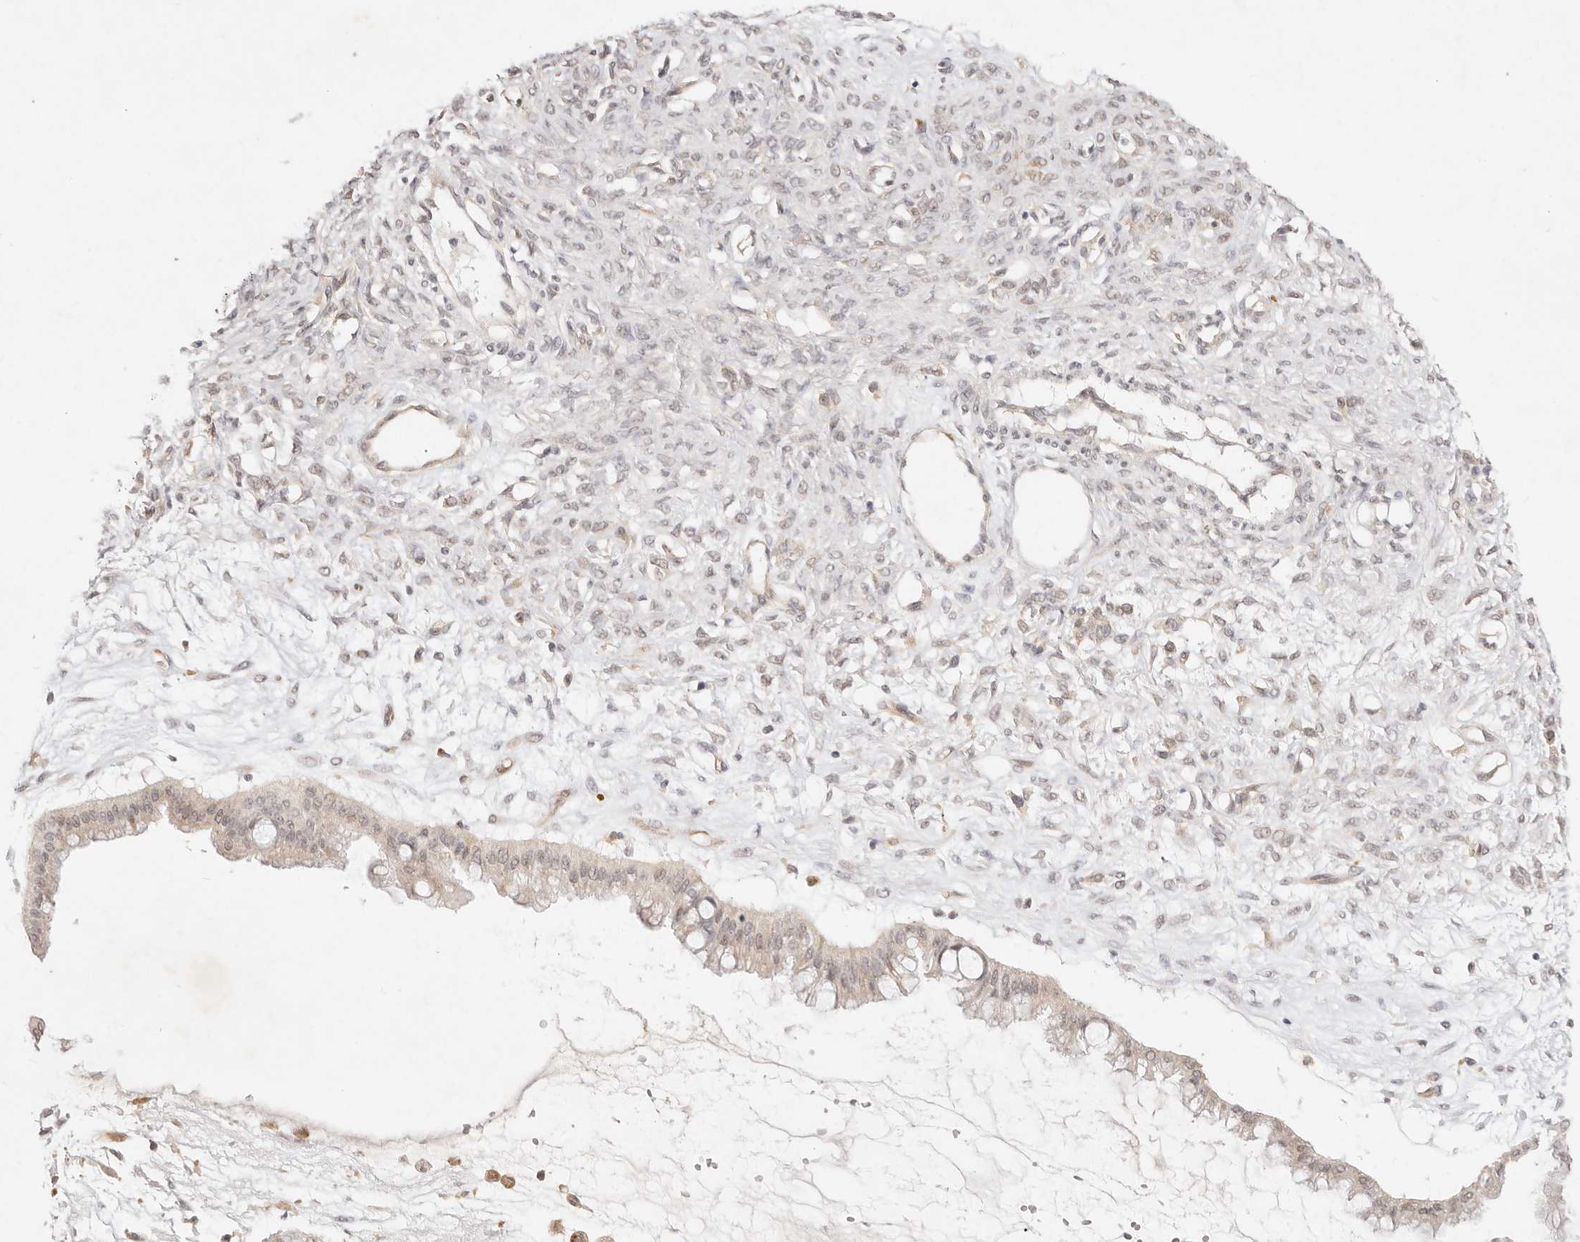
{"staining": {"intensity": "weak", "quantity": "<25%", "location": "nuclear"}, "tissue": "ovarian cancer", "cell_type": "Tumor cells", "image_type": "cancer", "snomed": [{"axis": "morphology", "description": "Cystadenocarcinoma, mucinous, NOS"}, {"axis": "topography", "description": "Ovary"}], "caption": "Ovarian cancer was stained to show a protein in brown. There is no significant positivity in tumor cells. The staining is performed using DAB brown chromogen with nuclei counter-stained in using hematoxylin.", "gene": "GPR156", "patient": {"sex": "female", "age": 73}}